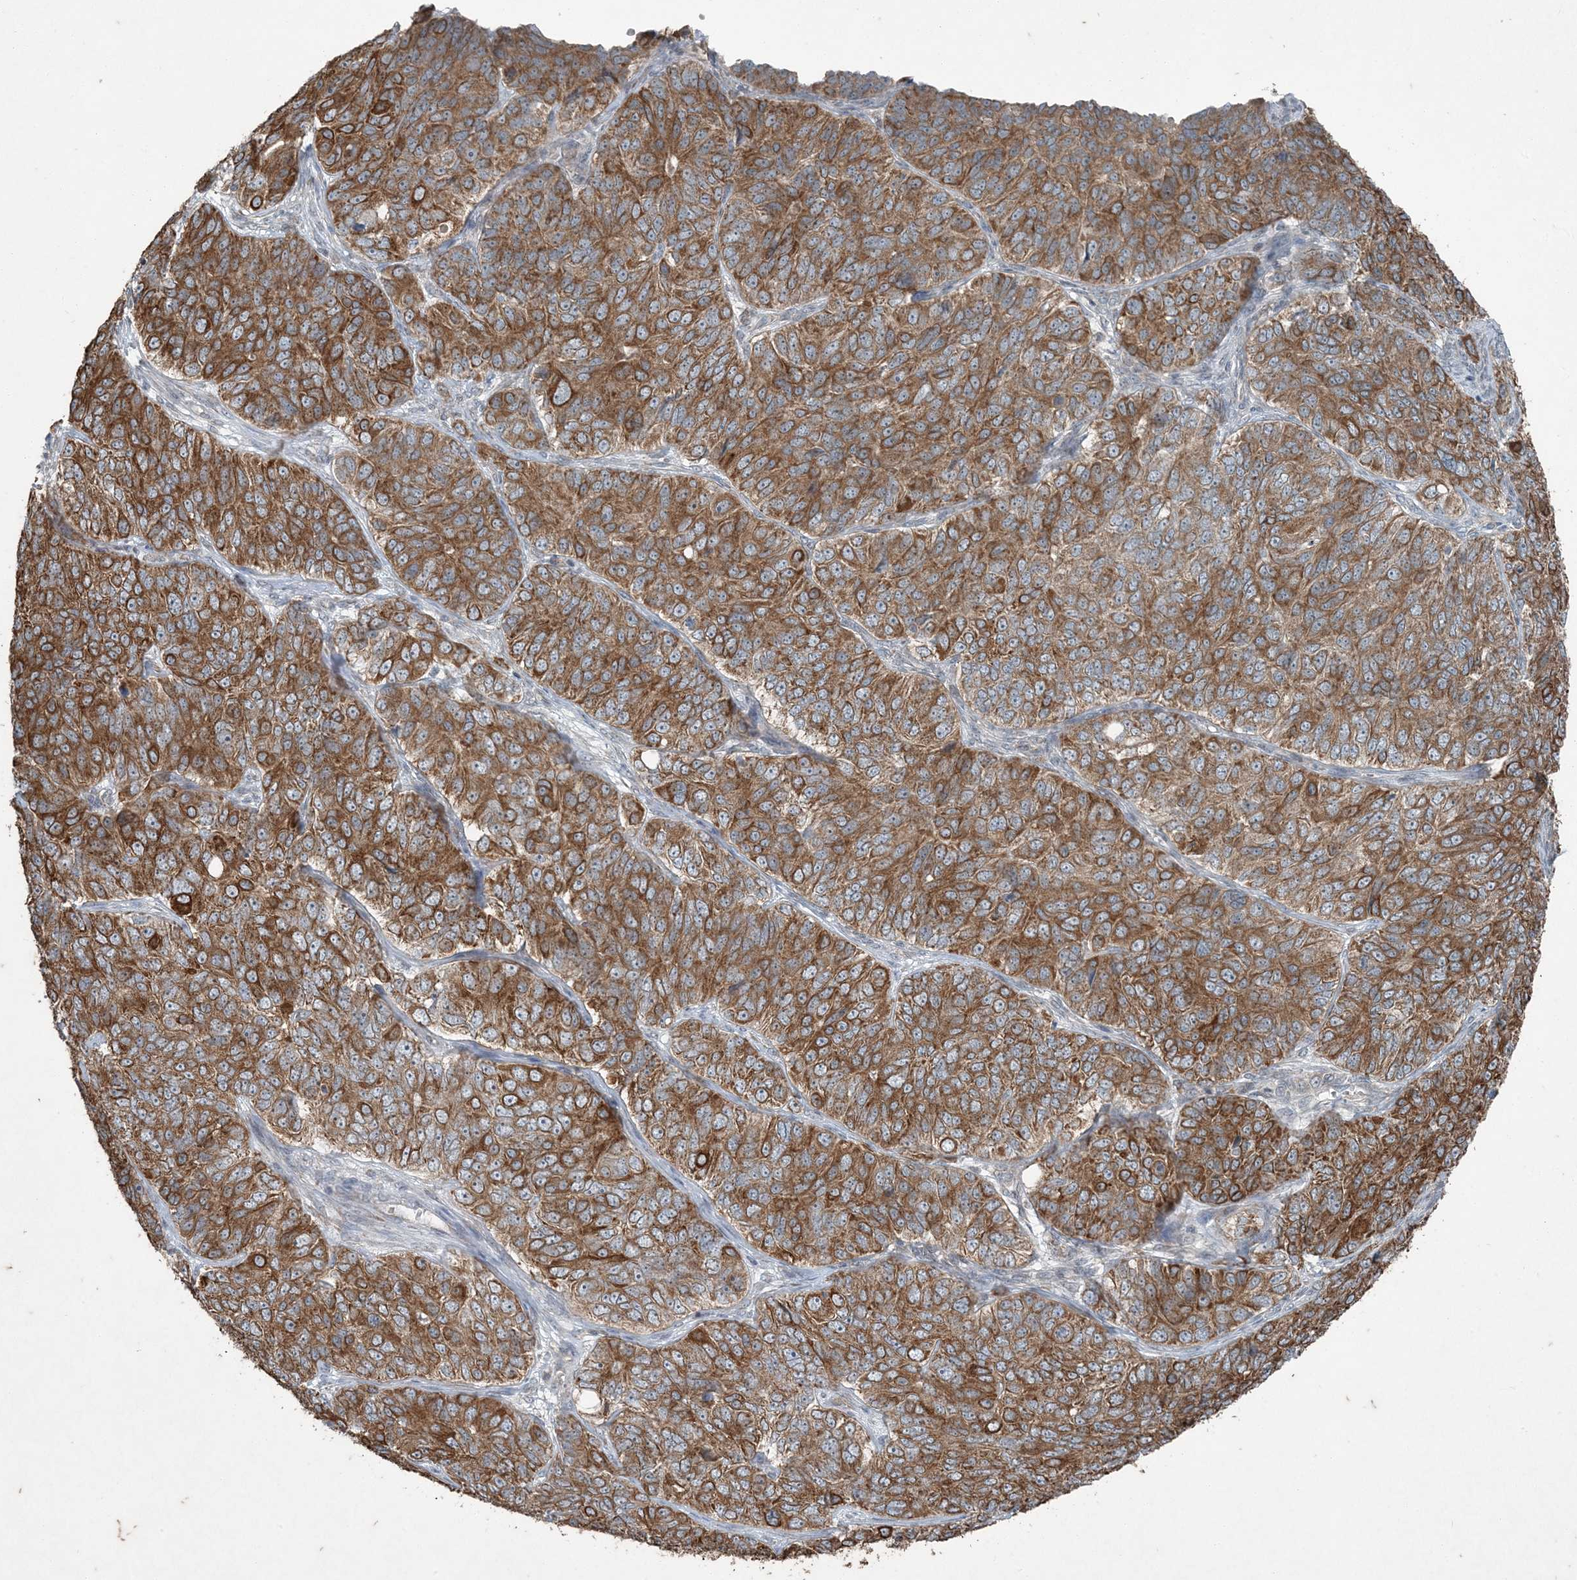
{"staining": {"intensity": "strong", "quantity": ">75%", "location": "cytoplasmic/membranous"}, "tissue": "ovarian cancer", "cell_type": "Tumor cells", "image_type": "cancer", "snomed": [{"axis": "morphology", "description": "Carcinoma, endometroid"}, {"axis": "topography", "description": "Ovary"}], "caption": "Immunohistochemical staining of human ovarian cancer (endometroid carcinoma) shows strong cytoplasmic/membranous protein staining in about >75% of tumor cells.", "gene": "PC", "patient": {"sex": "female", "age": 51}}